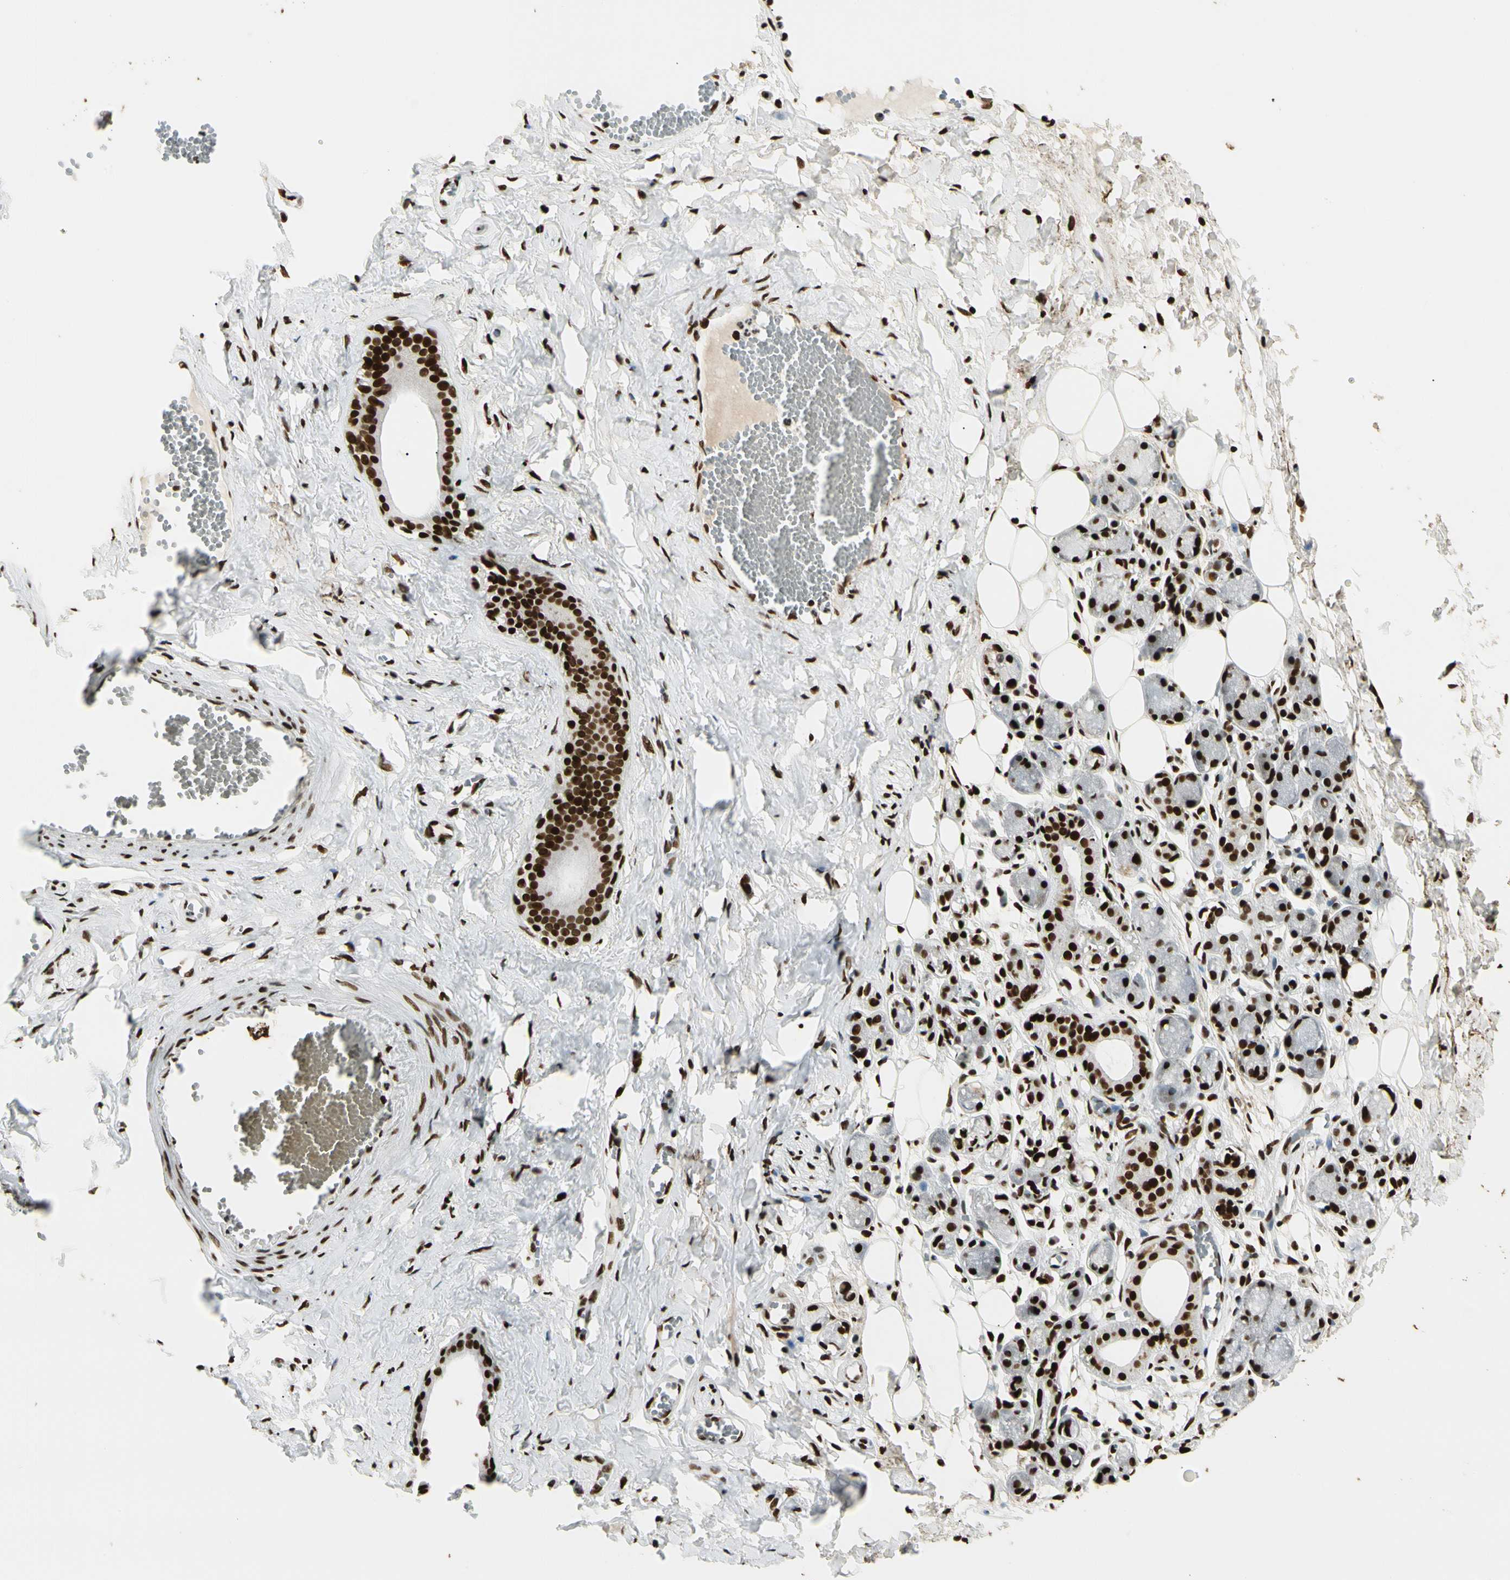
{"staining": {"intensity": "strong", "quantity": ">75%", "location": "nuclear"}, "tissue": "adipose tissue", "cell_type": "Adipocytes", "image_type": "normal", "snomed": [{"axis": "morphology", "description": "Normal tissue, NOS"}, {"axis": "morphology", "description": "Inflammation, NOS"}, {"axis": "topography", "description": "Vascular tissue"}, {"axis": "topography", "description": "Salivary gland"}], "caption": "Brown immunohistochemical staining in normal adipose tissue displays strong nuclear positivity in about >75% of adipocytes.", "gene": "FUS", "patient": {"sex": "female", "age": 75}}